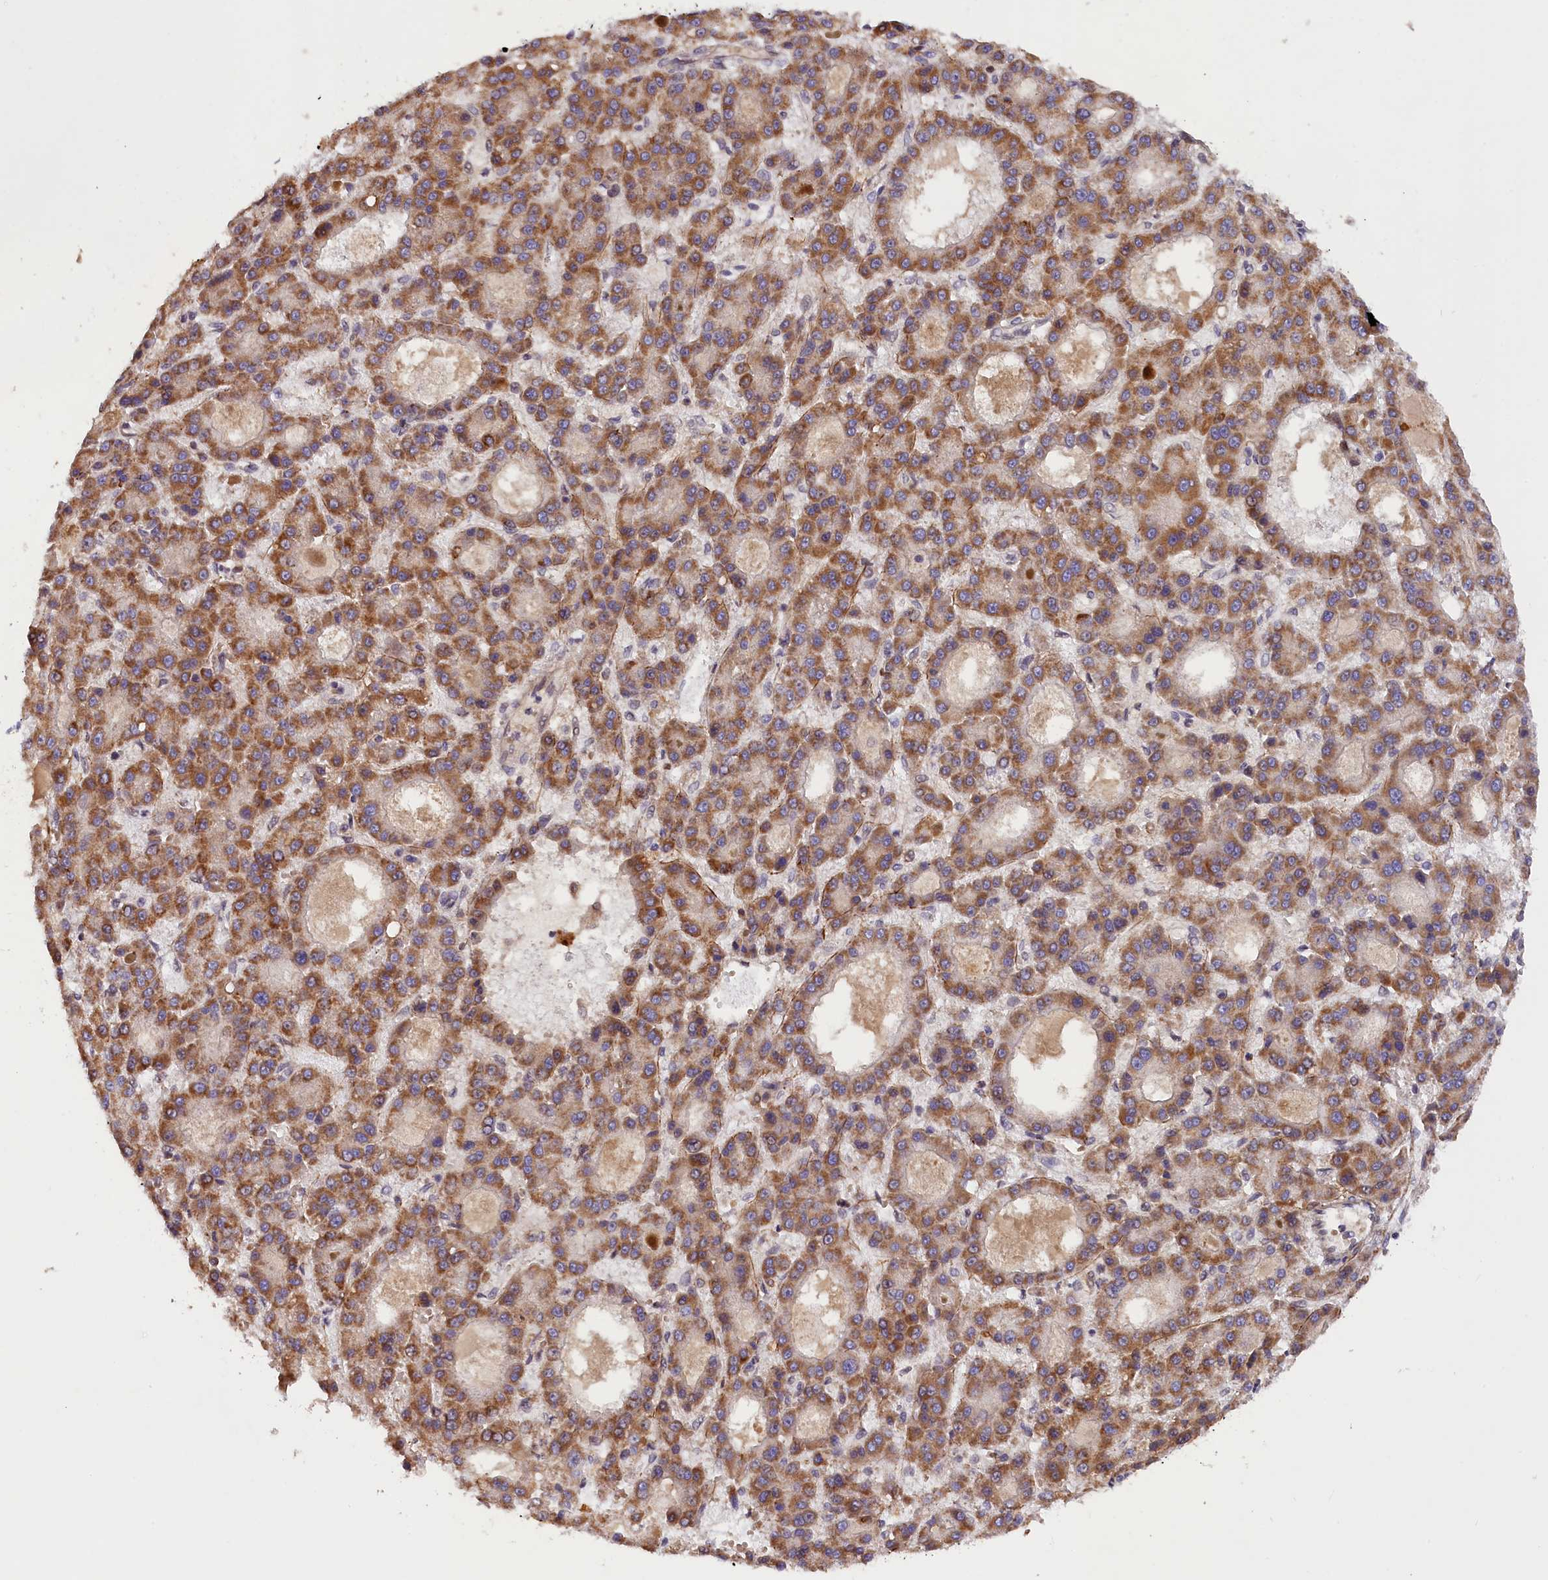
{"staining": {"intensity": "moderate", "quantity": ">75%", "location": "cytoplasmic/membranous"}, "tissue": "liver cancer", "cell_type": "Tumor cells", "image_type": "cancer", "snomed": [{"axis": "morphology", "description": "Carcinoma, Hepatocellular, NOS"}, {"axis": "topography", "description": "Liver"}], "caption": "A photomicrograph of human hepatocellular carcinoma (liver) stained for a protein shows moderate cytoplasmic/membranous brown staining in tumor cells.", "gene": "ZNF480", "patient": {"sex": "male", "age": 70}}